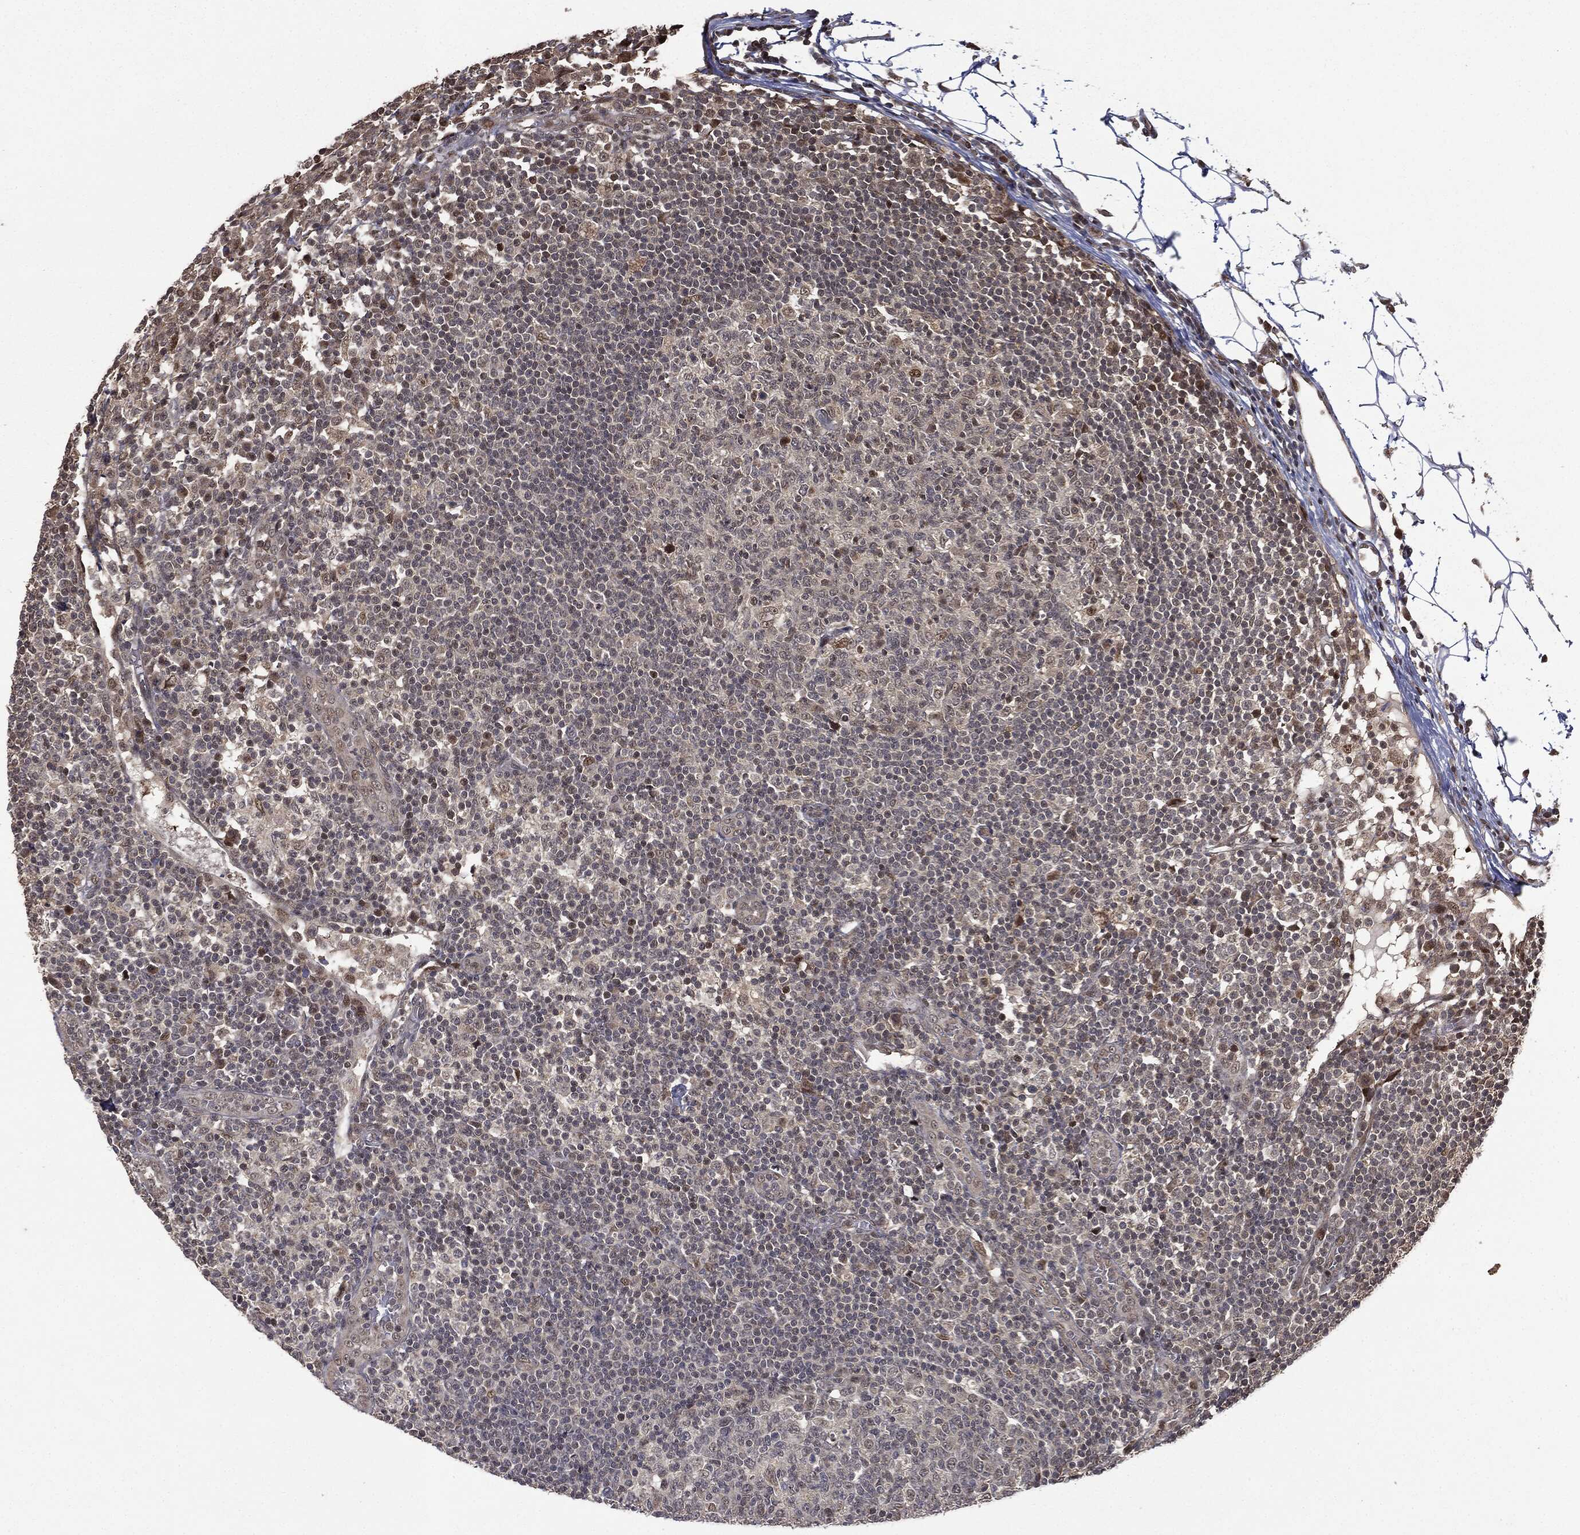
{"staining": {"intensity": "moderate", "quantity": "<25%", "location": "nuclear"}, "tissue": "lymph node", "cell_type": "Germinal center cells", "image_type": "normal", "snomed": [{"axis": "morphology", "description": "Normal tissue, NOS"}, {"axis": "topography", "description": "Lymph node"}, {"axis": "topography", "description": "Salivary gland"}], "caption": "A high-resolution micrograph shows immunohistochemistry staining of normal lymph node, which reveals moderate nuclear expression in about <25% of germinal center cells.", "gene": "ZNHIT6", "patient": {"sex": "male", "age": 83}}